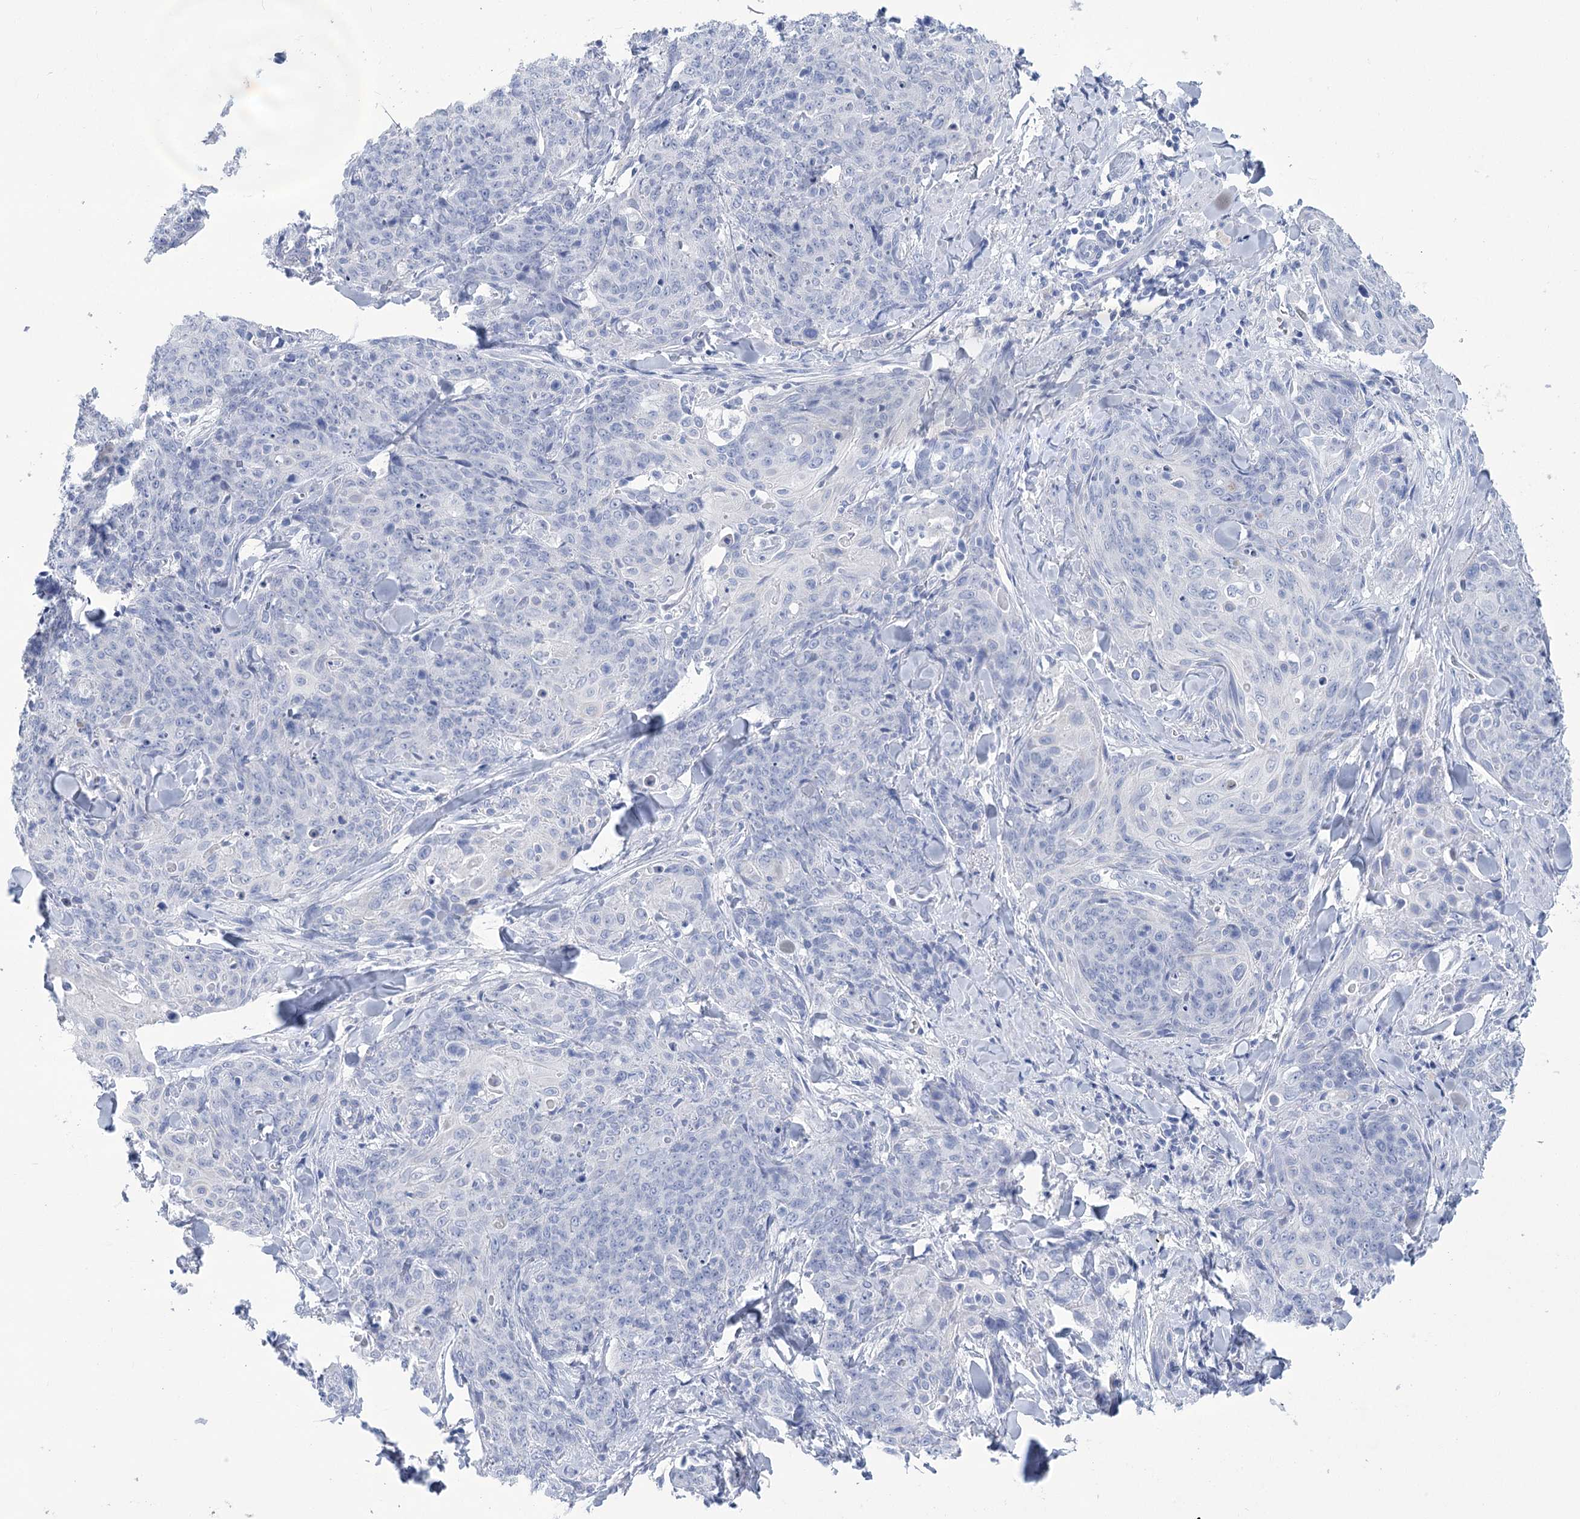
{"staining": {"intensity": "negative", "quantity": "none", "location": "none"}, "tissue": "skin cancer", "cell_type": "Tumor cells", "image_type": "cancer", "snomed": [{"axis": "morphology", "description": "Squamous cell carcinoma, NOS"}, {"axis": "topography", "description": "Skin"}, {"axis": "topography", "description": "Vulva"}], "caption": "This is an immunohistochemistry (IHC) image of human squamous cell carcinoma (skin). There is no positivity in tumor cells.", "gene": "PBLD", "patient": {"sex": "female", "age": 85}}